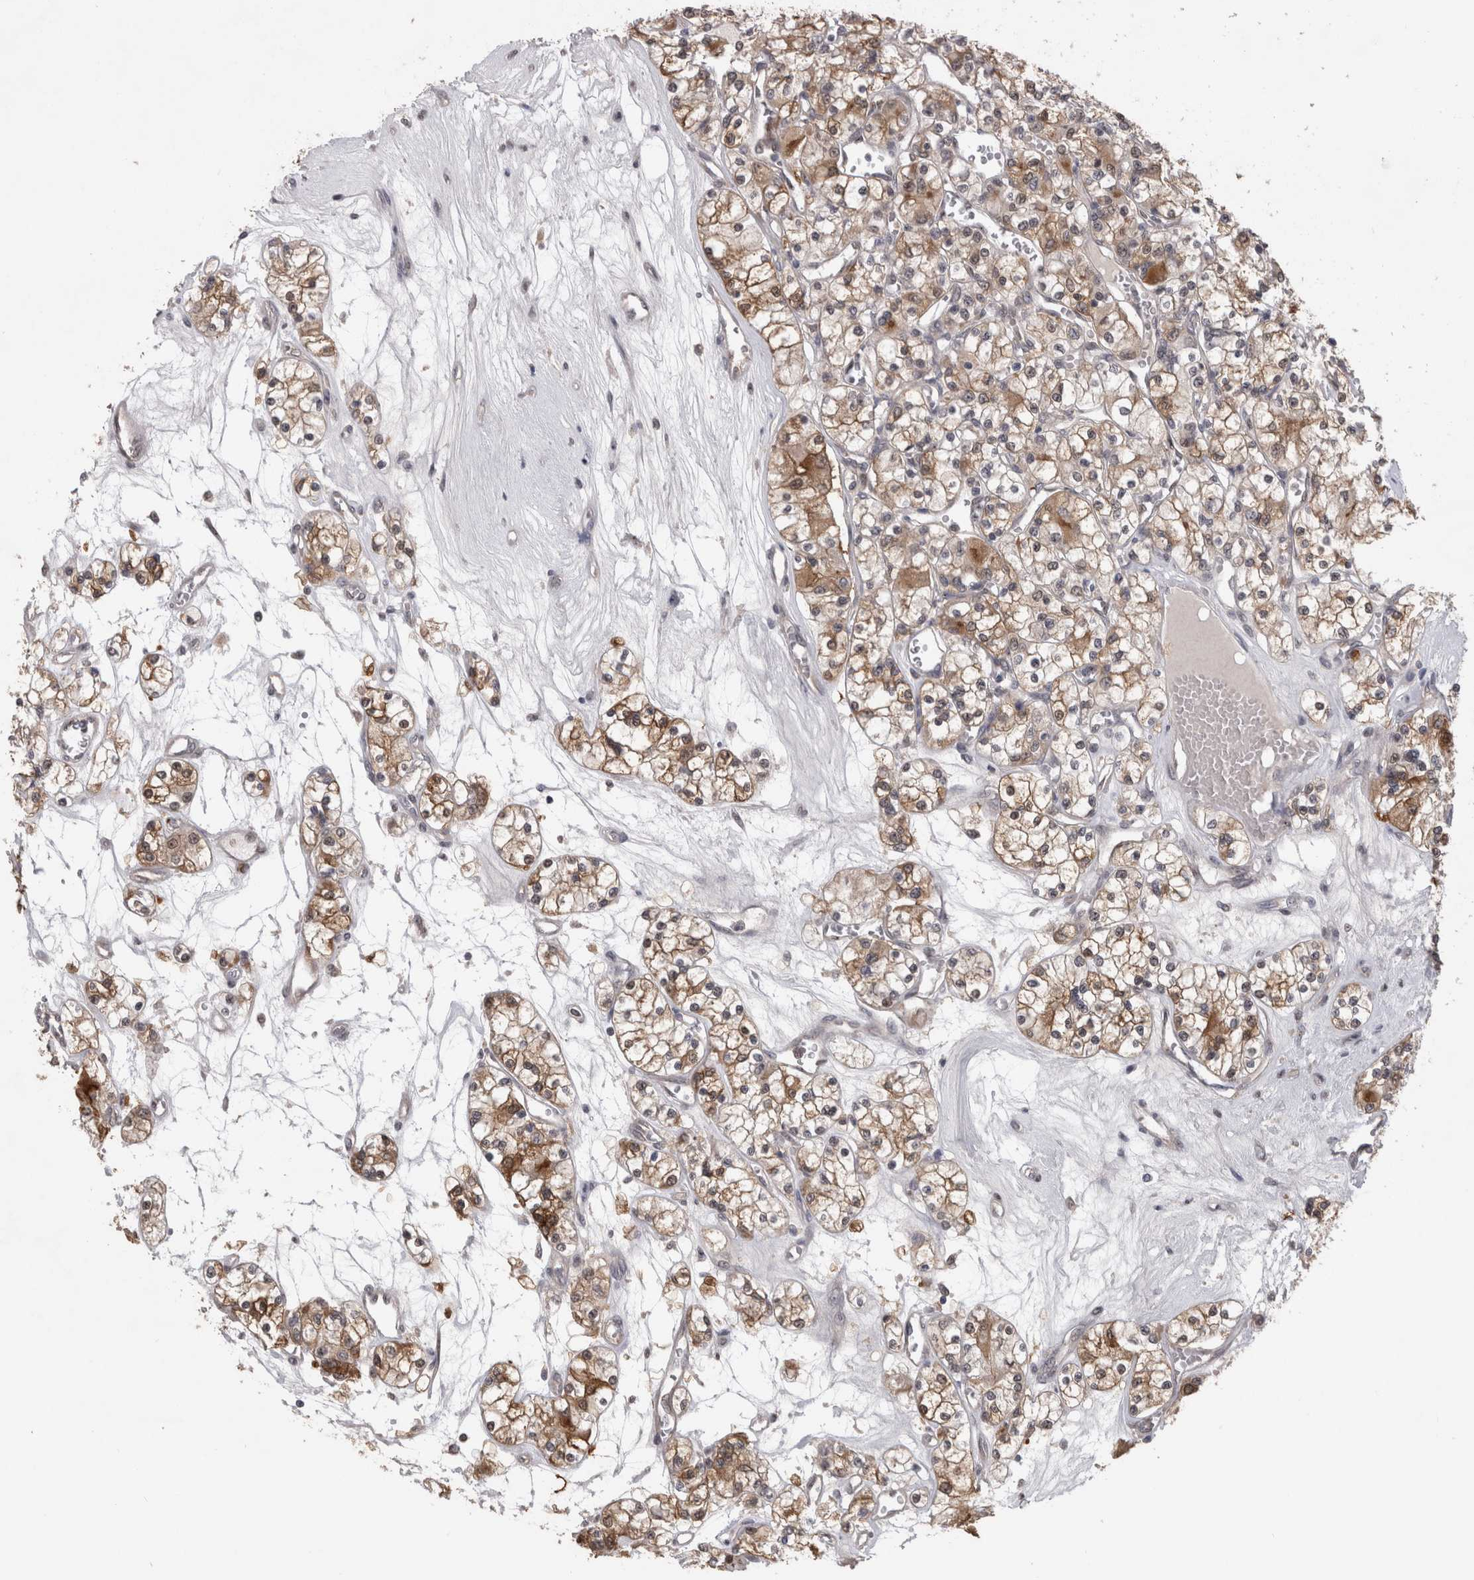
{"staining": {"intensity": "moderate", "quantity": ">75%", "location": "cytoplasmic/membranous"}, "tissue": "renal cancer", "cell_type": "Tumor cells", "image_type": "cancer", "snomed": [{"axis": "morphology", "description": "Adenocarcinoma, NOS"}, {"axis": "topography", "description": "Kidney"}], "caption": "Immunohistochemistry histopathology image of neoplastic tissue: adenocarcinoma (renal) stained using IHC shows medium levels of moderate protein expression localized specifically in the cytoplasmic/membranous of tumor cells, appearing as a cytoplasmic/membranous brown color.", "gene": "PIGP", "patient": {"sex": "female", "age": 59}}